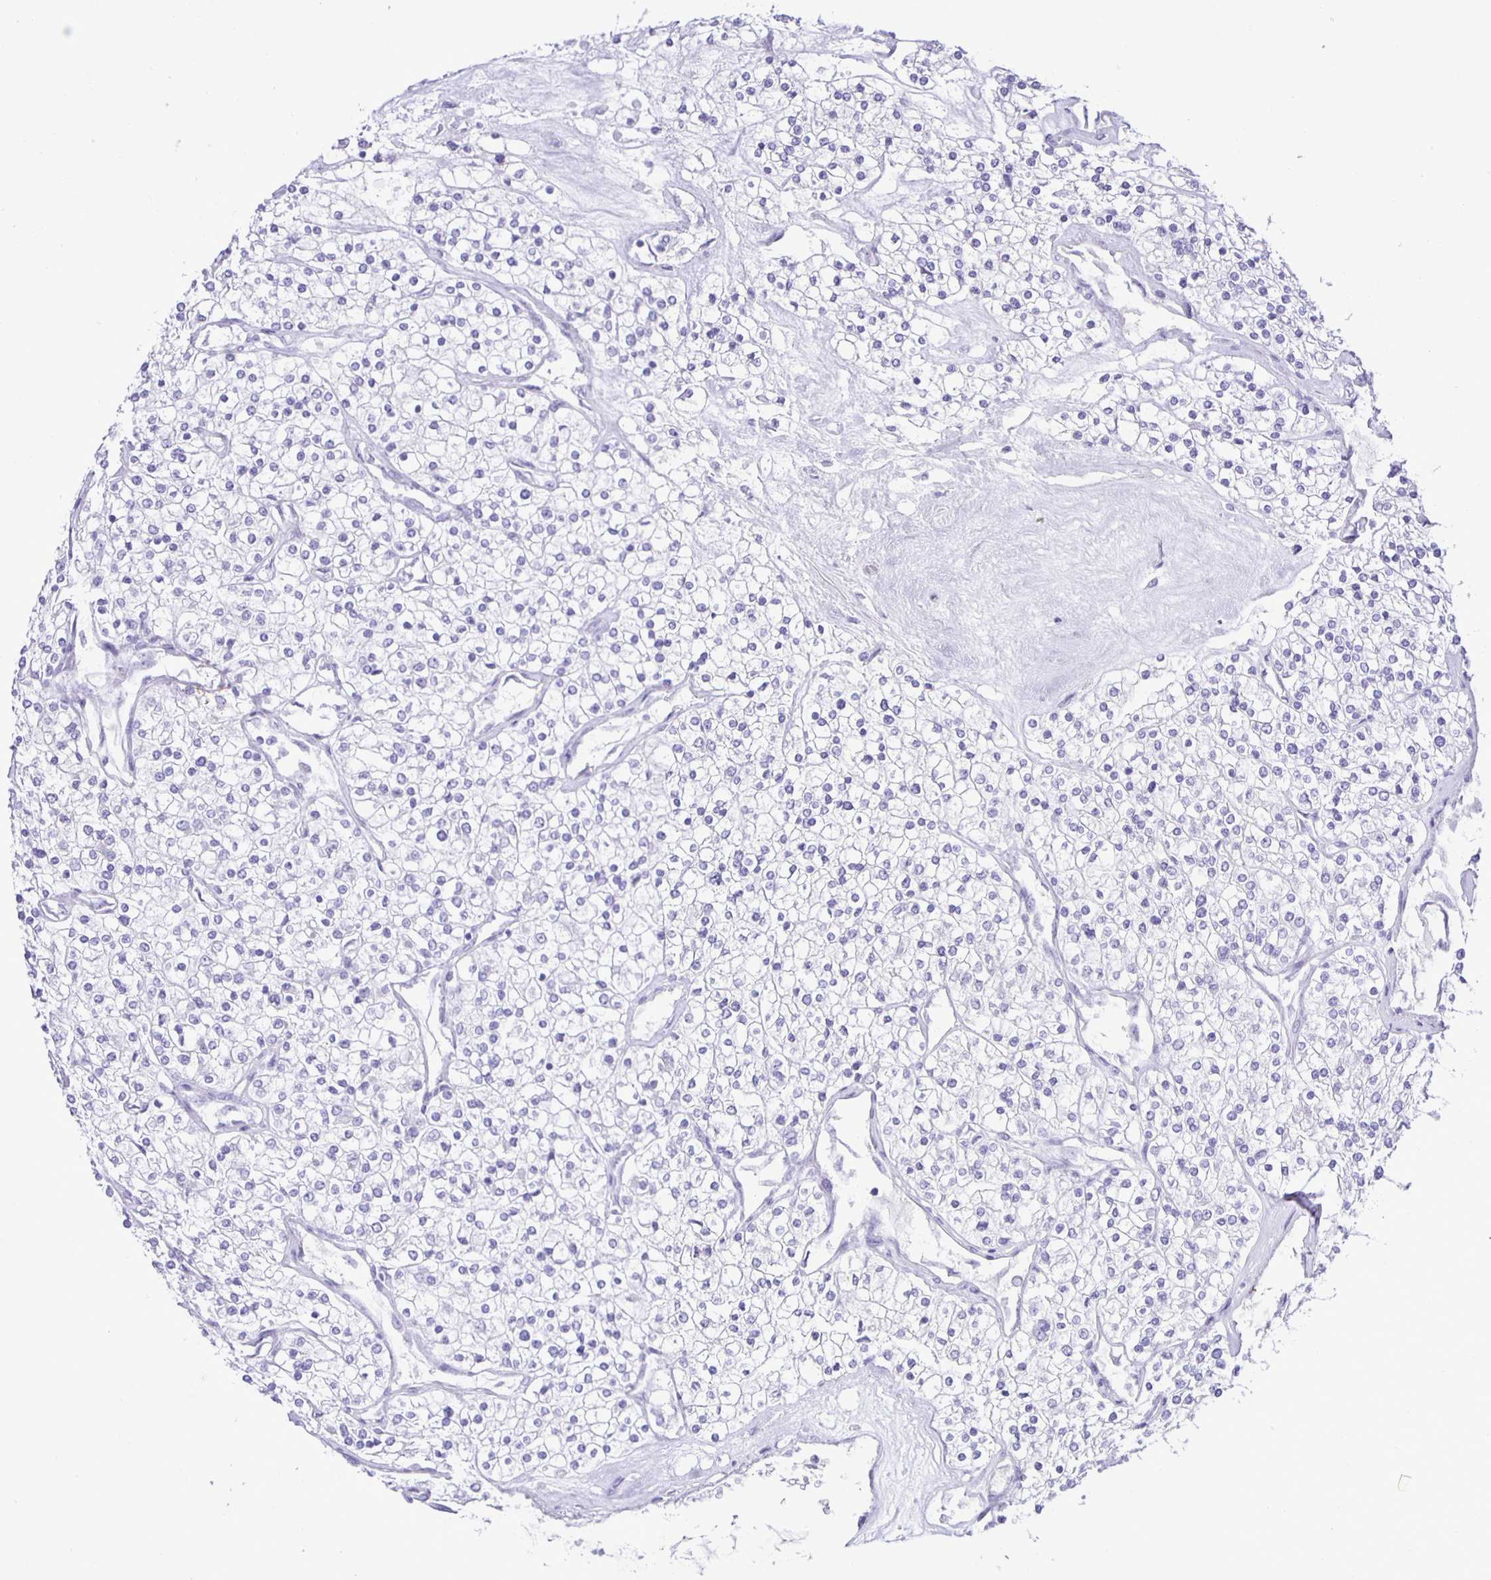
{"staining": {"intensity": "negative", "quantity": "none", "location": "none"}, "tissue": "renal cancer", "cell_type": "Tumor cells", "image_type": "cancer", "snomed": [{"axis": "morphology", "description": "Adenocarcinoma, NOS"}, {"axis": "topography", "description": "Kidney"}], "caption": "The image reveals no significant expression in tumor cells of renal adenocarcinoma. (DAB IHC visualized using brightfield microscopy, high magnification).", "gene": "EZHIP", "patient": {"sex": "male", "age": 80}}